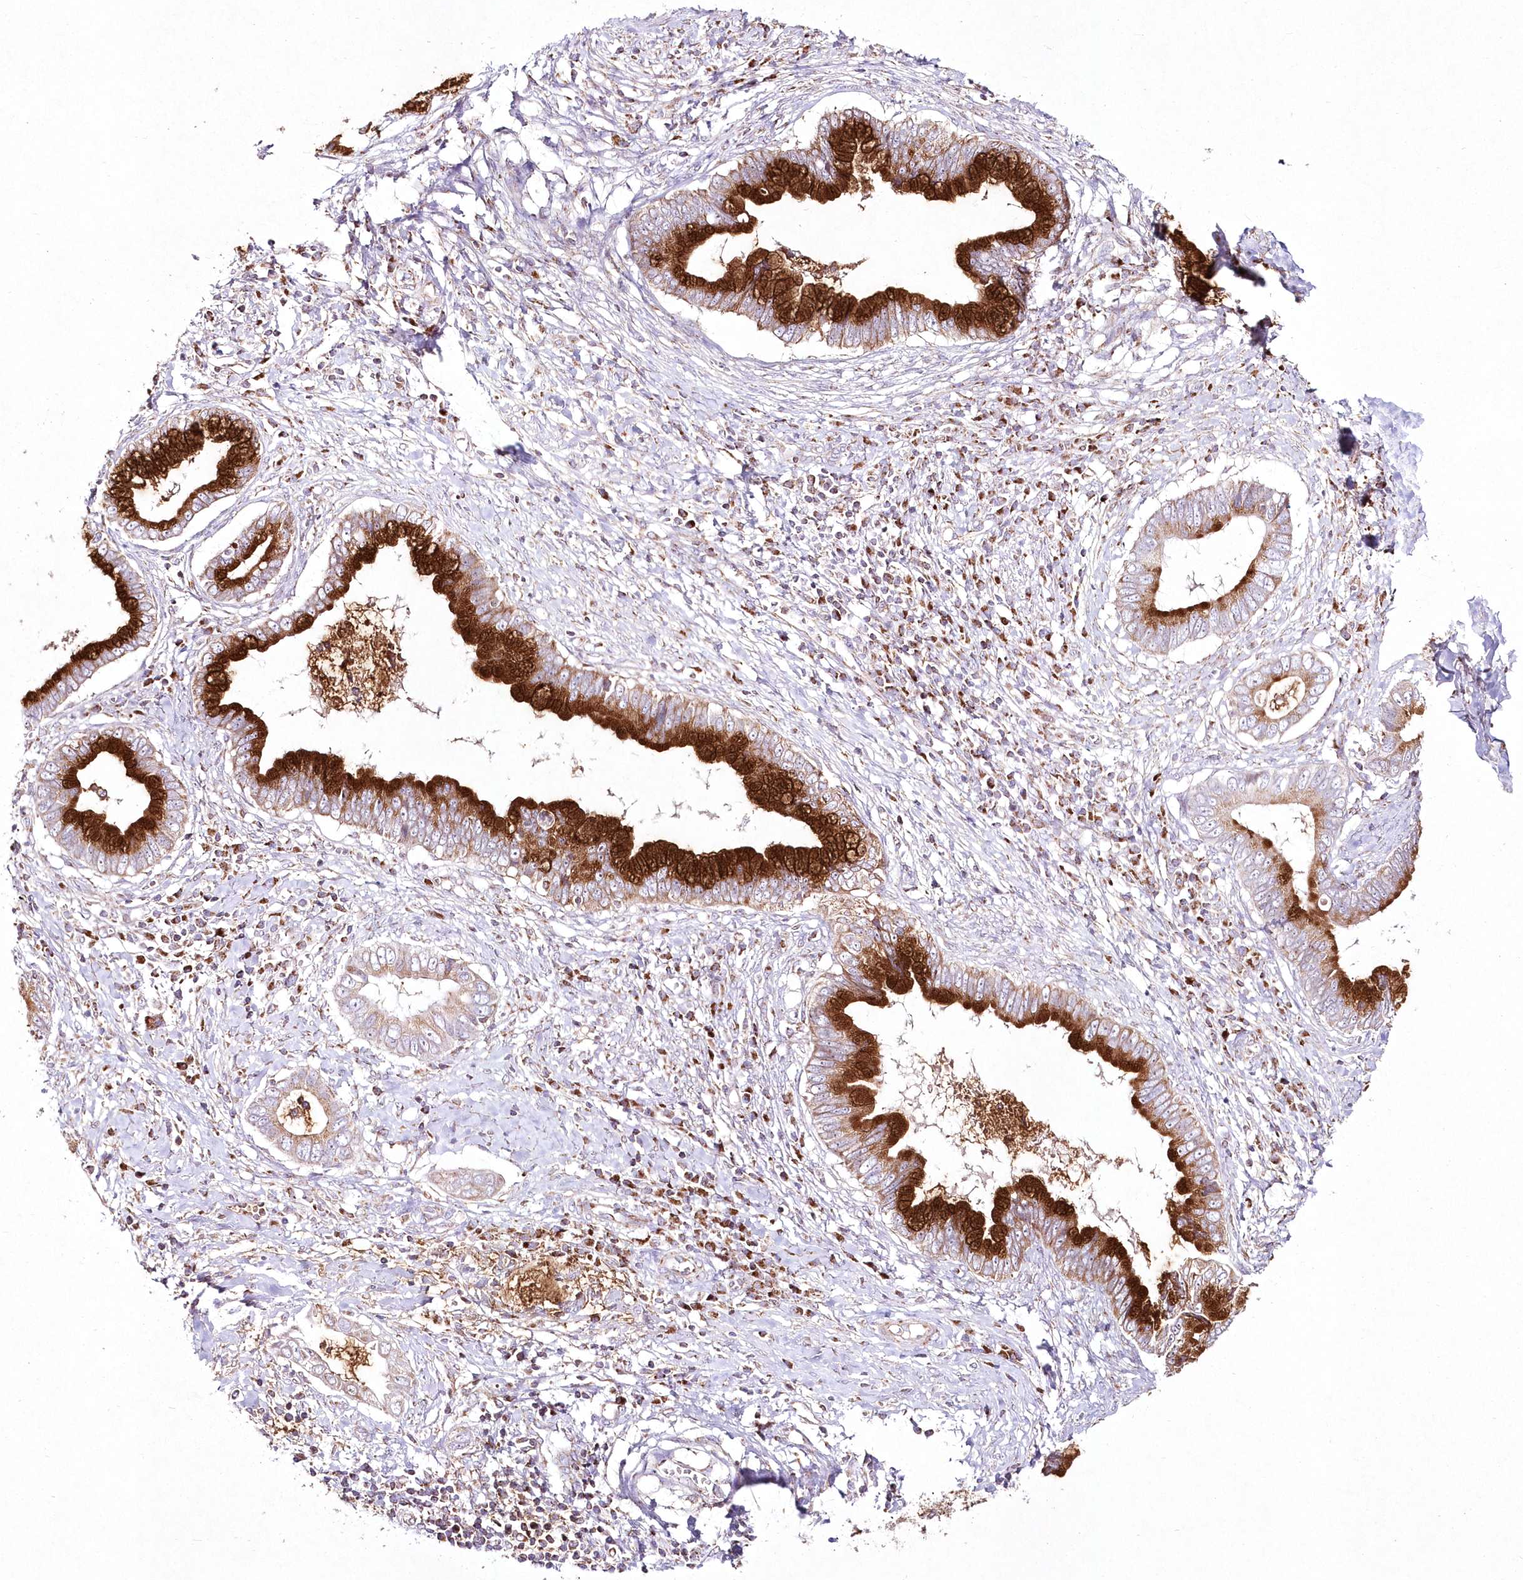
{"staining": {"intensity": "strong", "quantity": ">75%", "location": "cytoplasmic/membranous"}, "tissue": "cervical cancer", "cell_type": "Tumor cells", "image_type": "cancer", "snomed": [{"axis": "morphology", "description": "Adenocarcinoma, NOS"}, {"axis": "topography", "description": "Cervix"}], "caption": "Approximately >75% of tumor cells in adenocarcinoma (cervical) reveal strong cytoplasmic/membranous protein positivity as visualized by brown immunohistochemical staining.", "gene": "DNA2", "patient": {"sex": "female", "age": 44}}